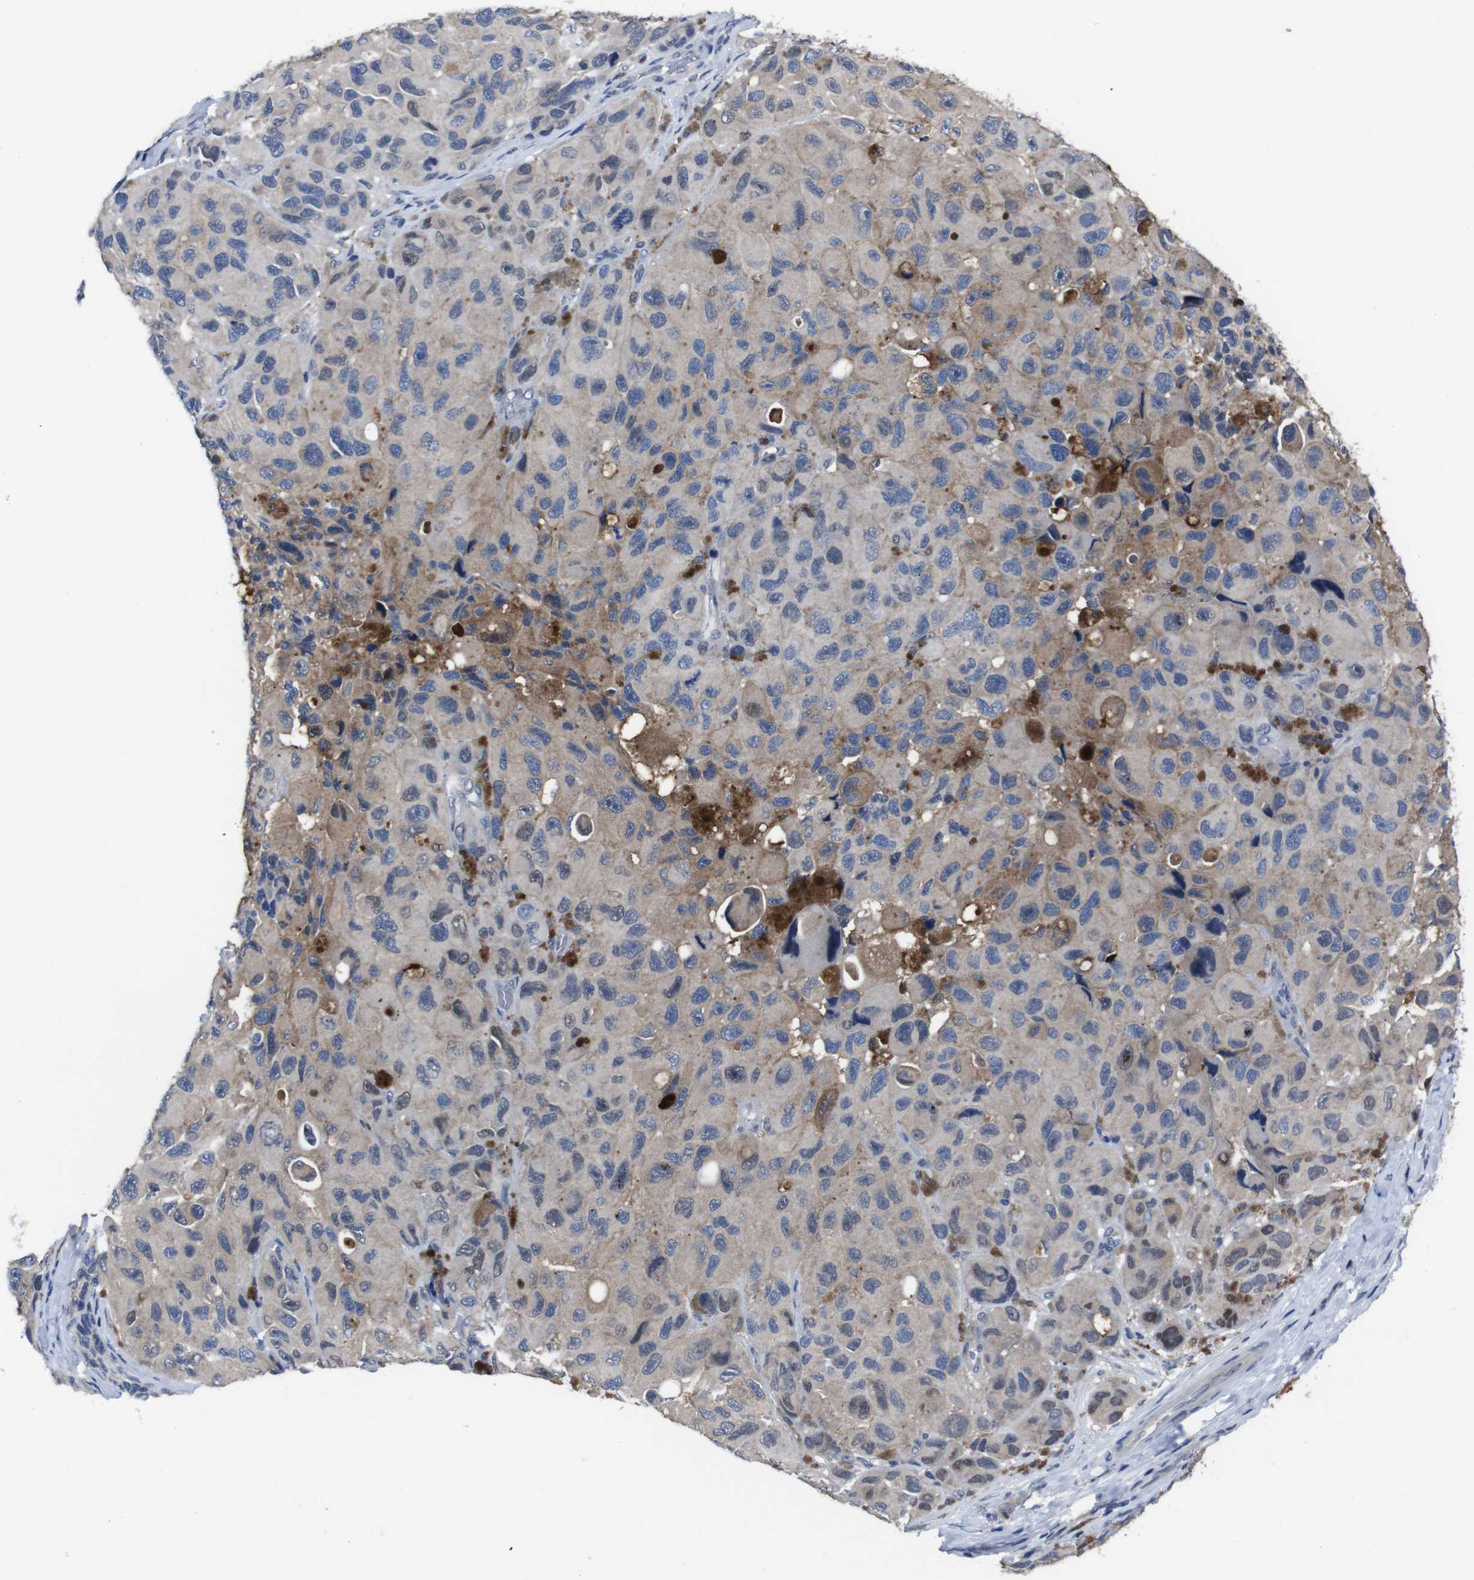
{"staining": {"intensity": "weak", "quantity": "<25%", "location": "cytoplasmic/membranous"}, "tissue": "melanoma", "cell_type": "Tumor cells", "image_type": "cancer", "snomed": [{"axis": "morphology", "description": "Malignant melanoma, NOS"}, {"axis": "topography", "description": "Skin"}], "caption": "A high-resolution histopathology image shows immunohistochemistry staining of melanoma, which reveals no significant expression in tumor cells. (Stains: DAB (3,3'-diaminobenzidine) immunohistochemistry (IHC) with hematoxylin counter stain, Microscopy: brightfield microscopy at high magnification).", "gene": "SEMA4B", "patient": {"sex": "female", "age": 73}}